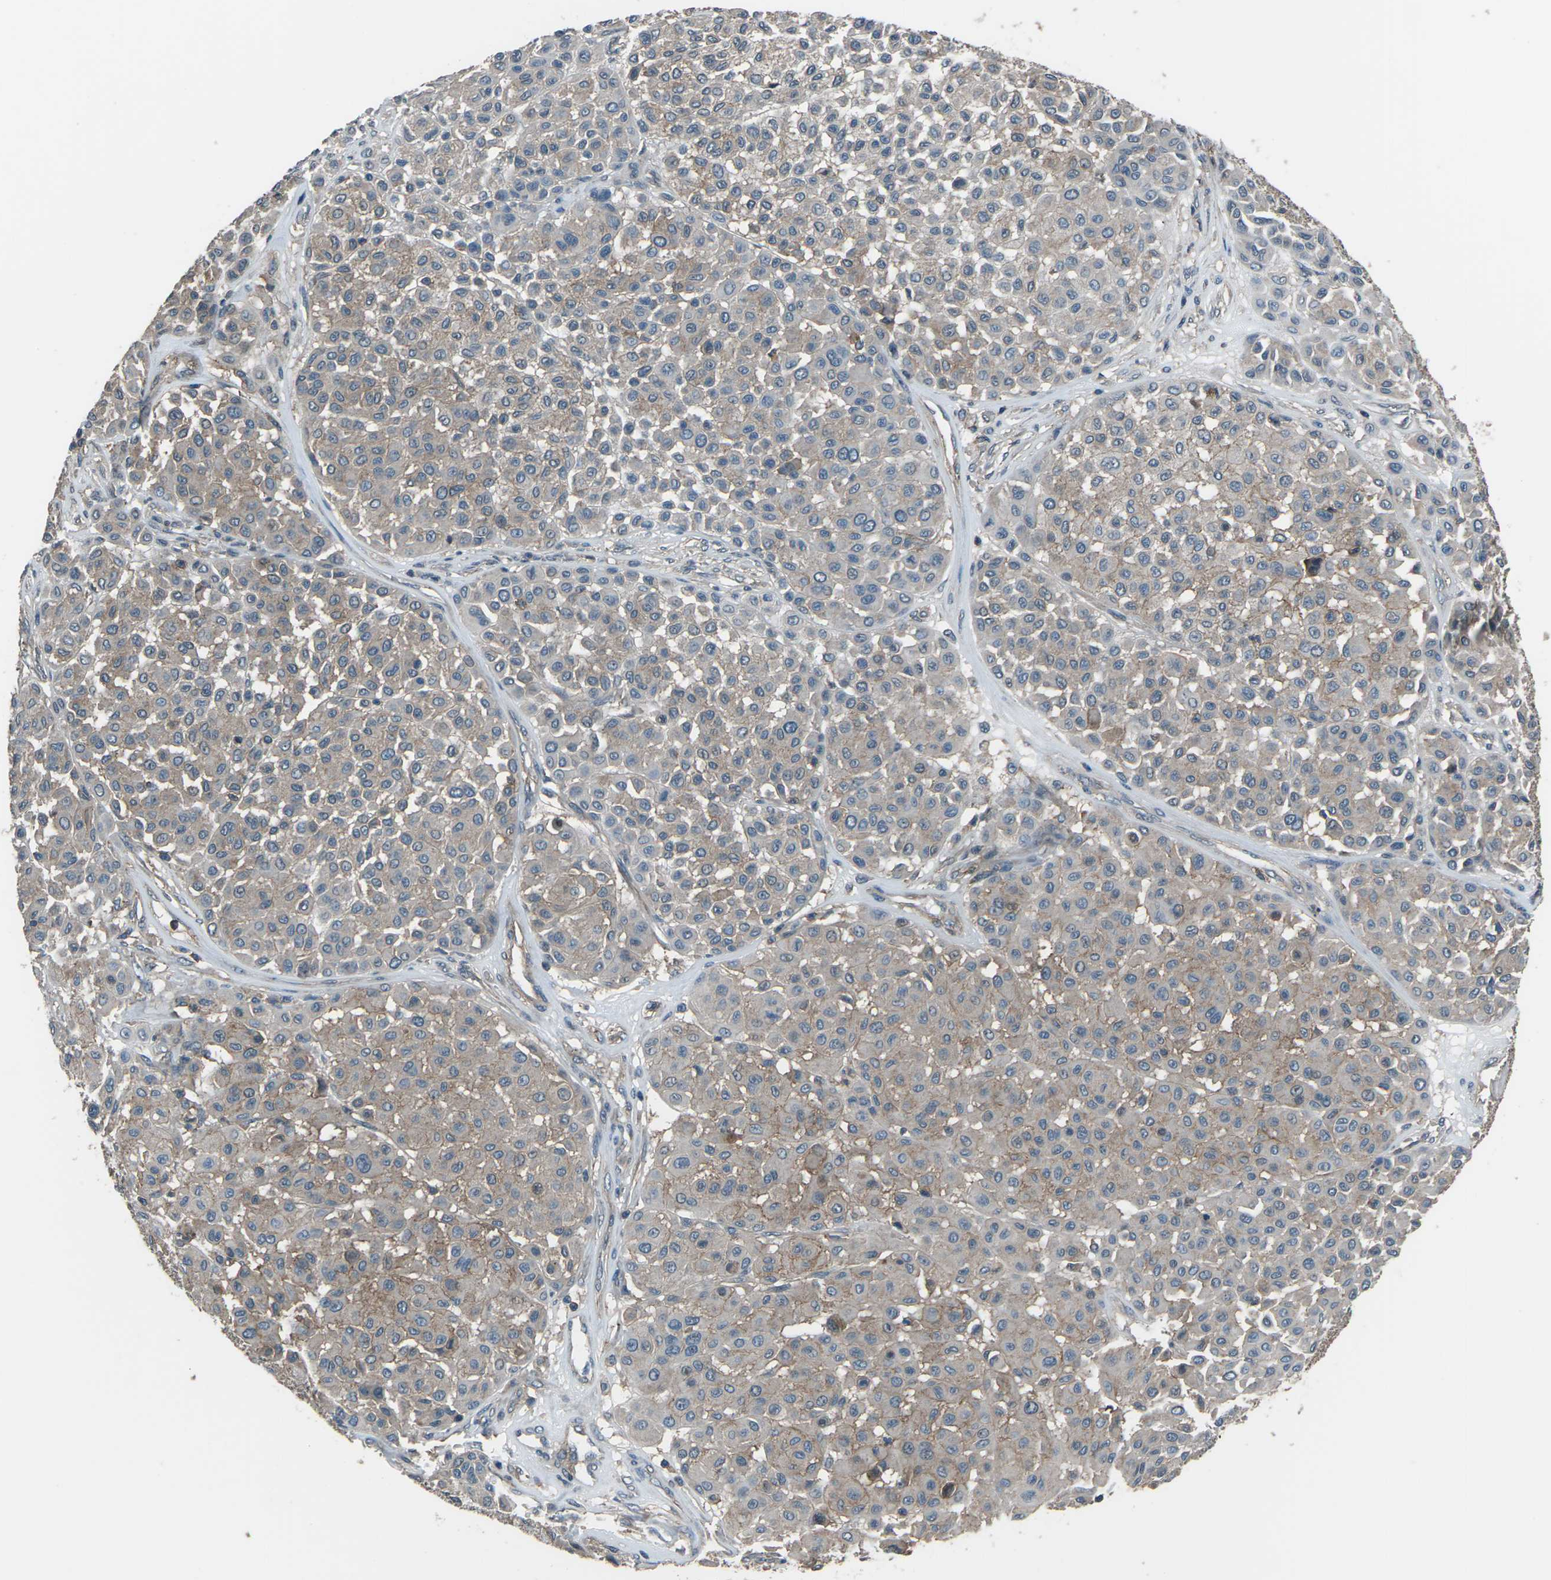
{"staining": {"intensity": "weak", "quantity": ">75%", "location": "cytoplasmic/membranous"}, "tissue": "melanoma", "cell_type": "Tumor cells", "image_type": "cancer", "snomed": [{"axis": "morphology", "description": "Malignant melanoma, Metastatic site"}, {"axis": "topography", "description": "Soft tissue"}], "caption": "A photomicrograph showing weak cytoplasmic/membranous expression in approximately >75% of tumor cells in malignant melanoma (metastatic site), as visualized by brown immunohistochemical staining.", "gene": "CMTM4", "patient": {"sex": "male", "age": 41}}